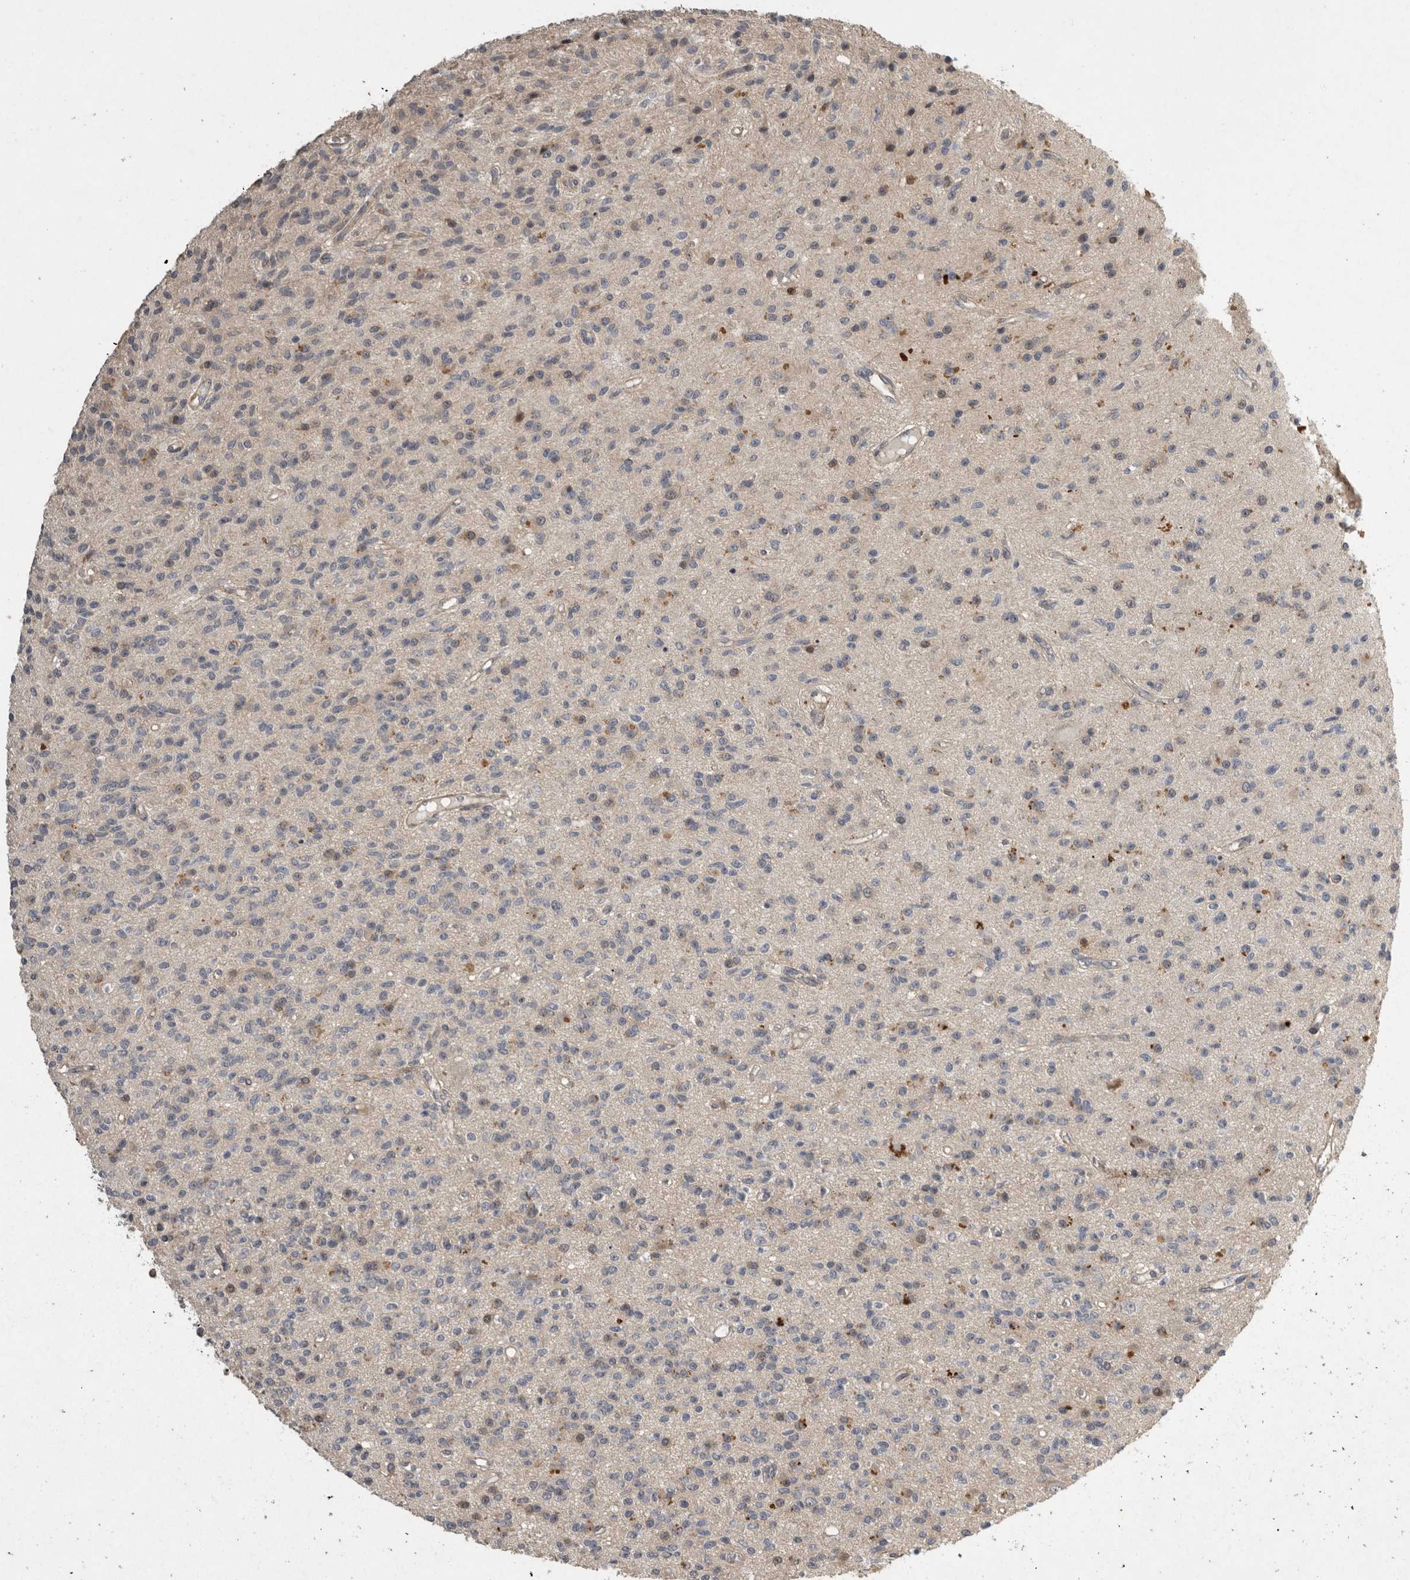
{"staining": {"intensity": "negative", "quantity": "none", "location": "none"}, "tissue": "glioma", "cell_type": "Tumor cells", "image_type": "cancer", "snomed": [{"axis": "morphology", "description": "Glioma, malignant, High grade"}, {"axis": "topography", "description": "Brain"}], "caption": "Immunohistochemistry (IHC) of malignant glioma (high-grade) shows no positivity in tumor cells.", "gene": "MPDZ", "patient": {"sex": "male", "age": 34}}